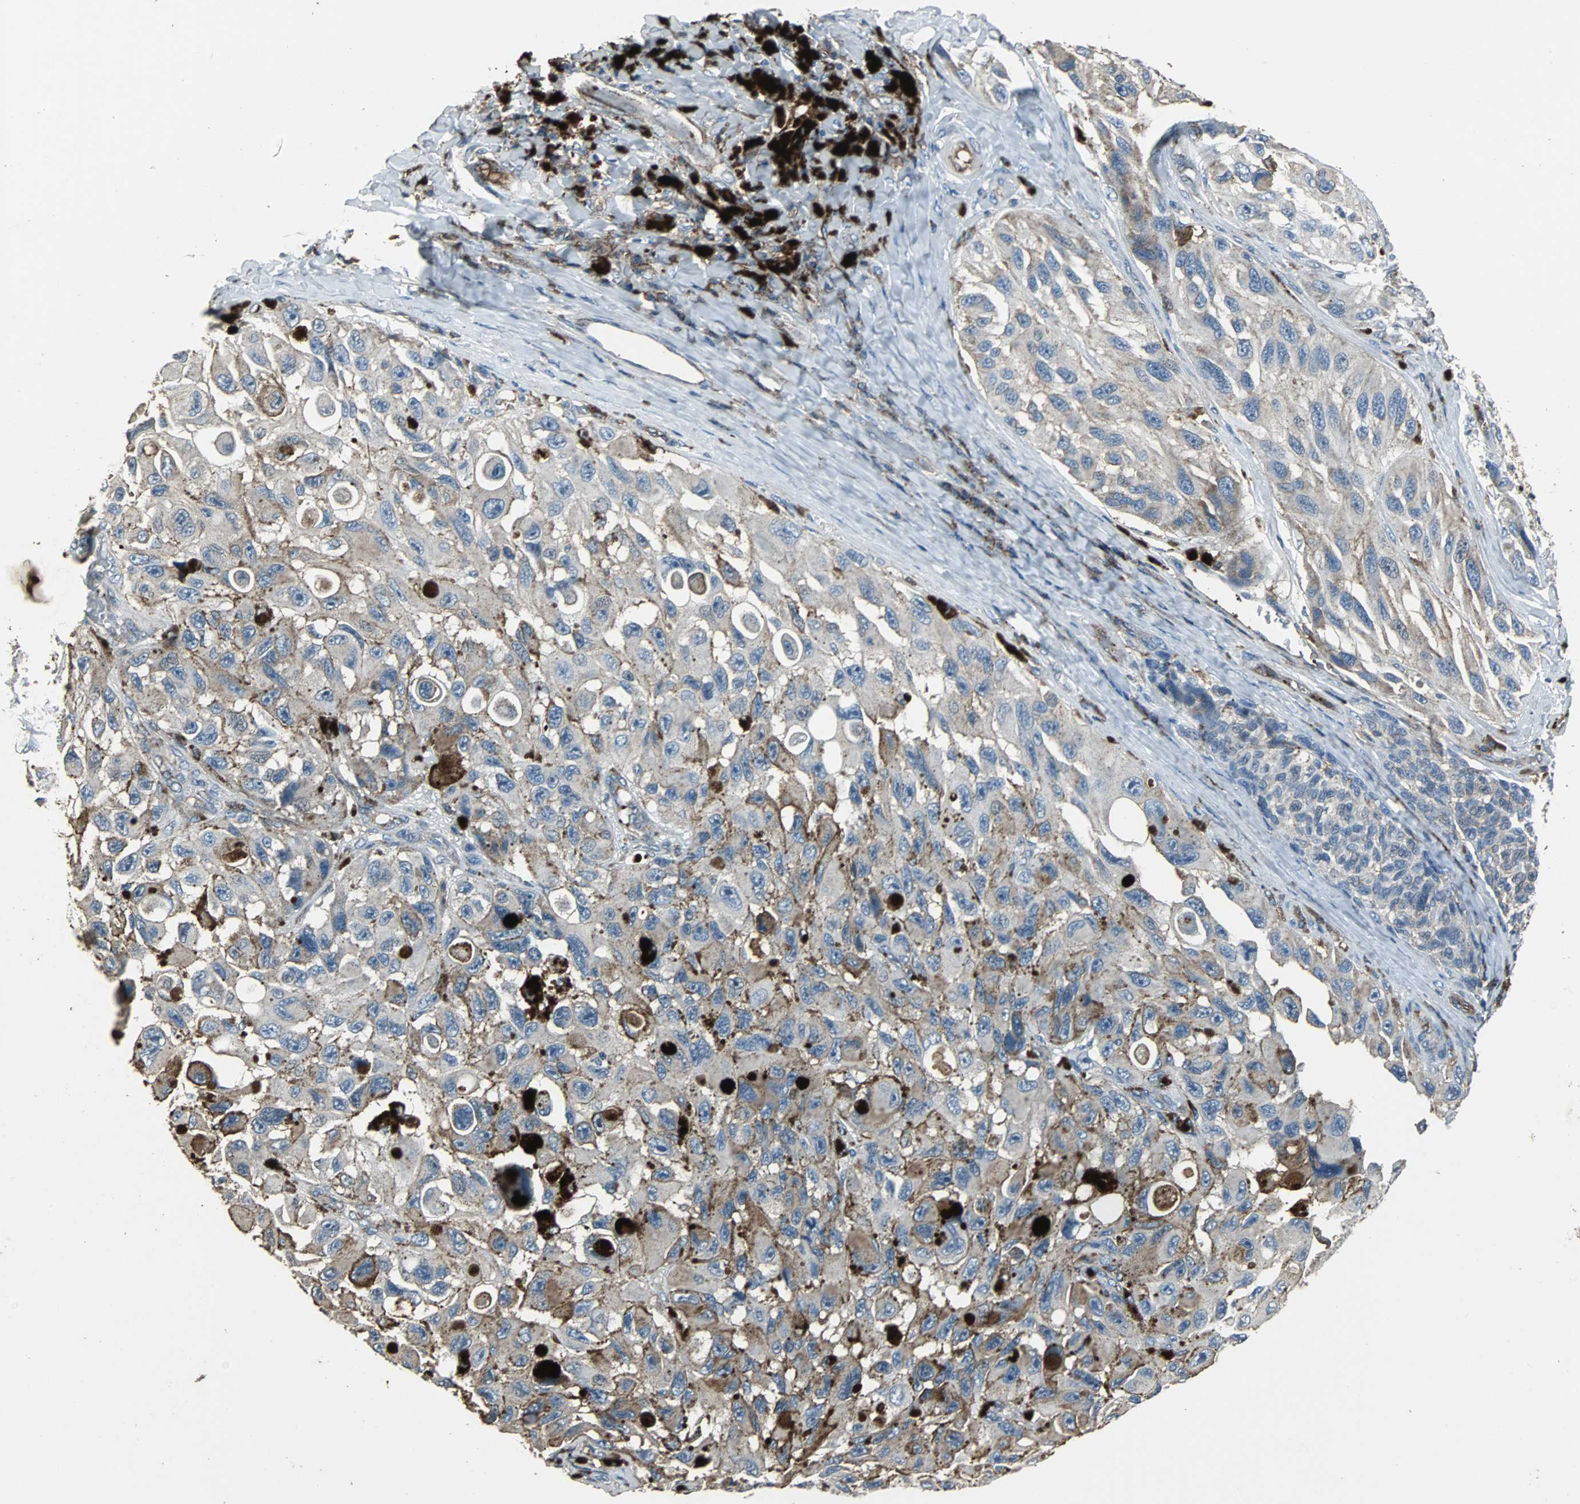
{"staining": {"intensity": "weak", "quantity": ">75%", "location": "cytoplasmic/membranous"}, "tissue": "melanoma", "cell_type": "Tumor cells", "image_type": "cancer", "snomed": [{"axis": "morphology", "description": "Malignant melanoma, NOS"}, {"axis": "topography", "description": "Skin"}], "caption": "IHC micrograph of melanoma stained for a protein (brown), which demonstrates low levels of weak cytoplasmic/membranous staining in about >75% of tumor cells.", "gene": "F11R", "patient": {"sex": "female", "age": 73}}